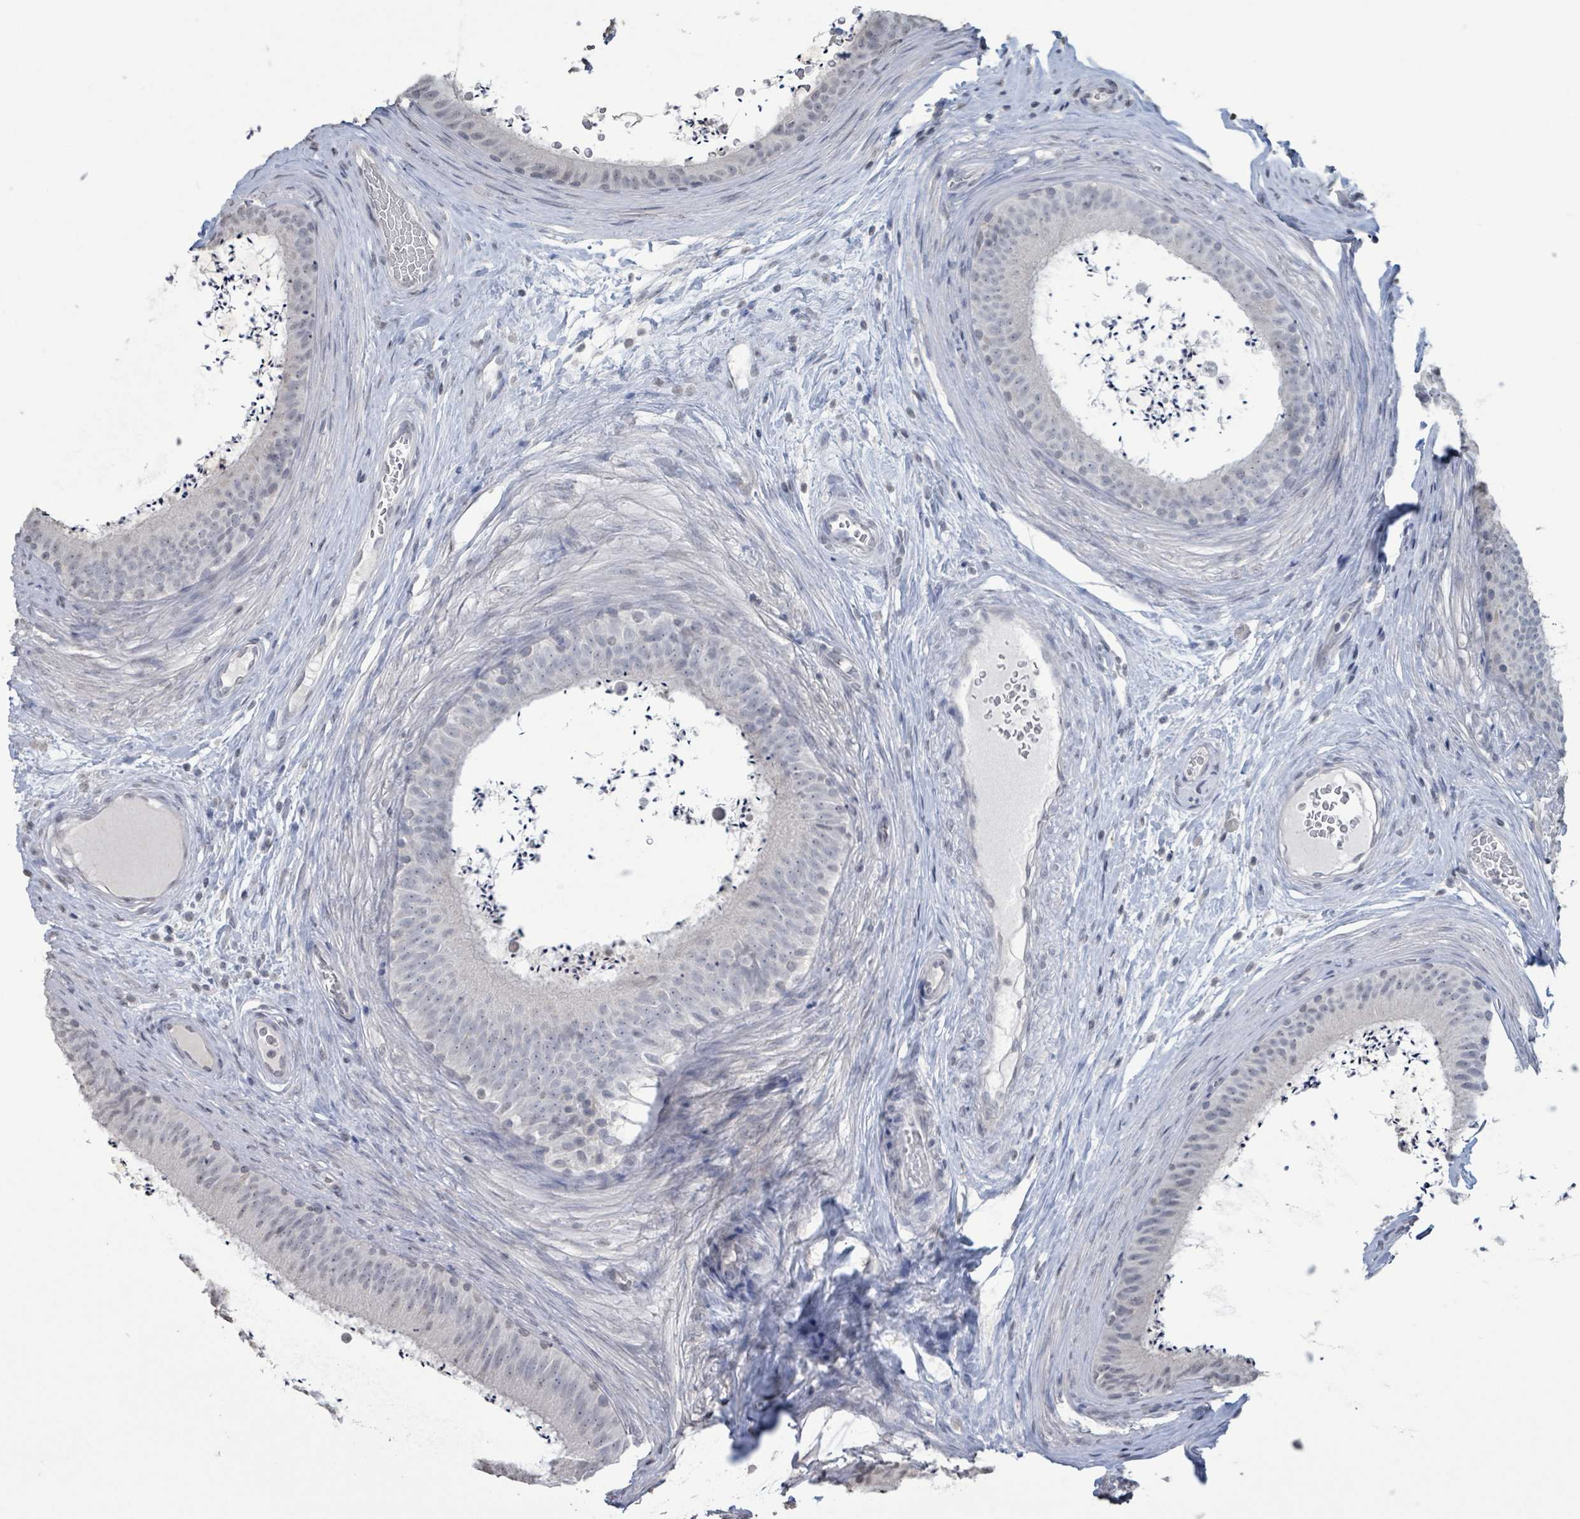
{"staining": {"intensity": "moderate", "quantity": "<25%", "location": "cytoplasmic/membranous"}, "tissue": "epididymis", "cell_type": "Glandular cells", "image_type": "normal", "snomed": [{"axis": "morphology", "description": "Normal tissue, NOS"}, {"axis": "topography", "description": "Testis"}, {"axis": "topography", "description": "Epididymis"}], "caption": "DAB (3,3'-diaminobenzidine) immunohistochemical staining of unremarkable epididymis demonstrates moderate cytoplasmic/membranous protein expression in approximately <25% of glandular cells. The staining was performed using DAB to visualize the protein expression in brown, while the nuclei were stained in blue with hematoxylin (Magnification: 20x).", "gene": "CA9", "patient": {"sex": "male", "age": 41}}